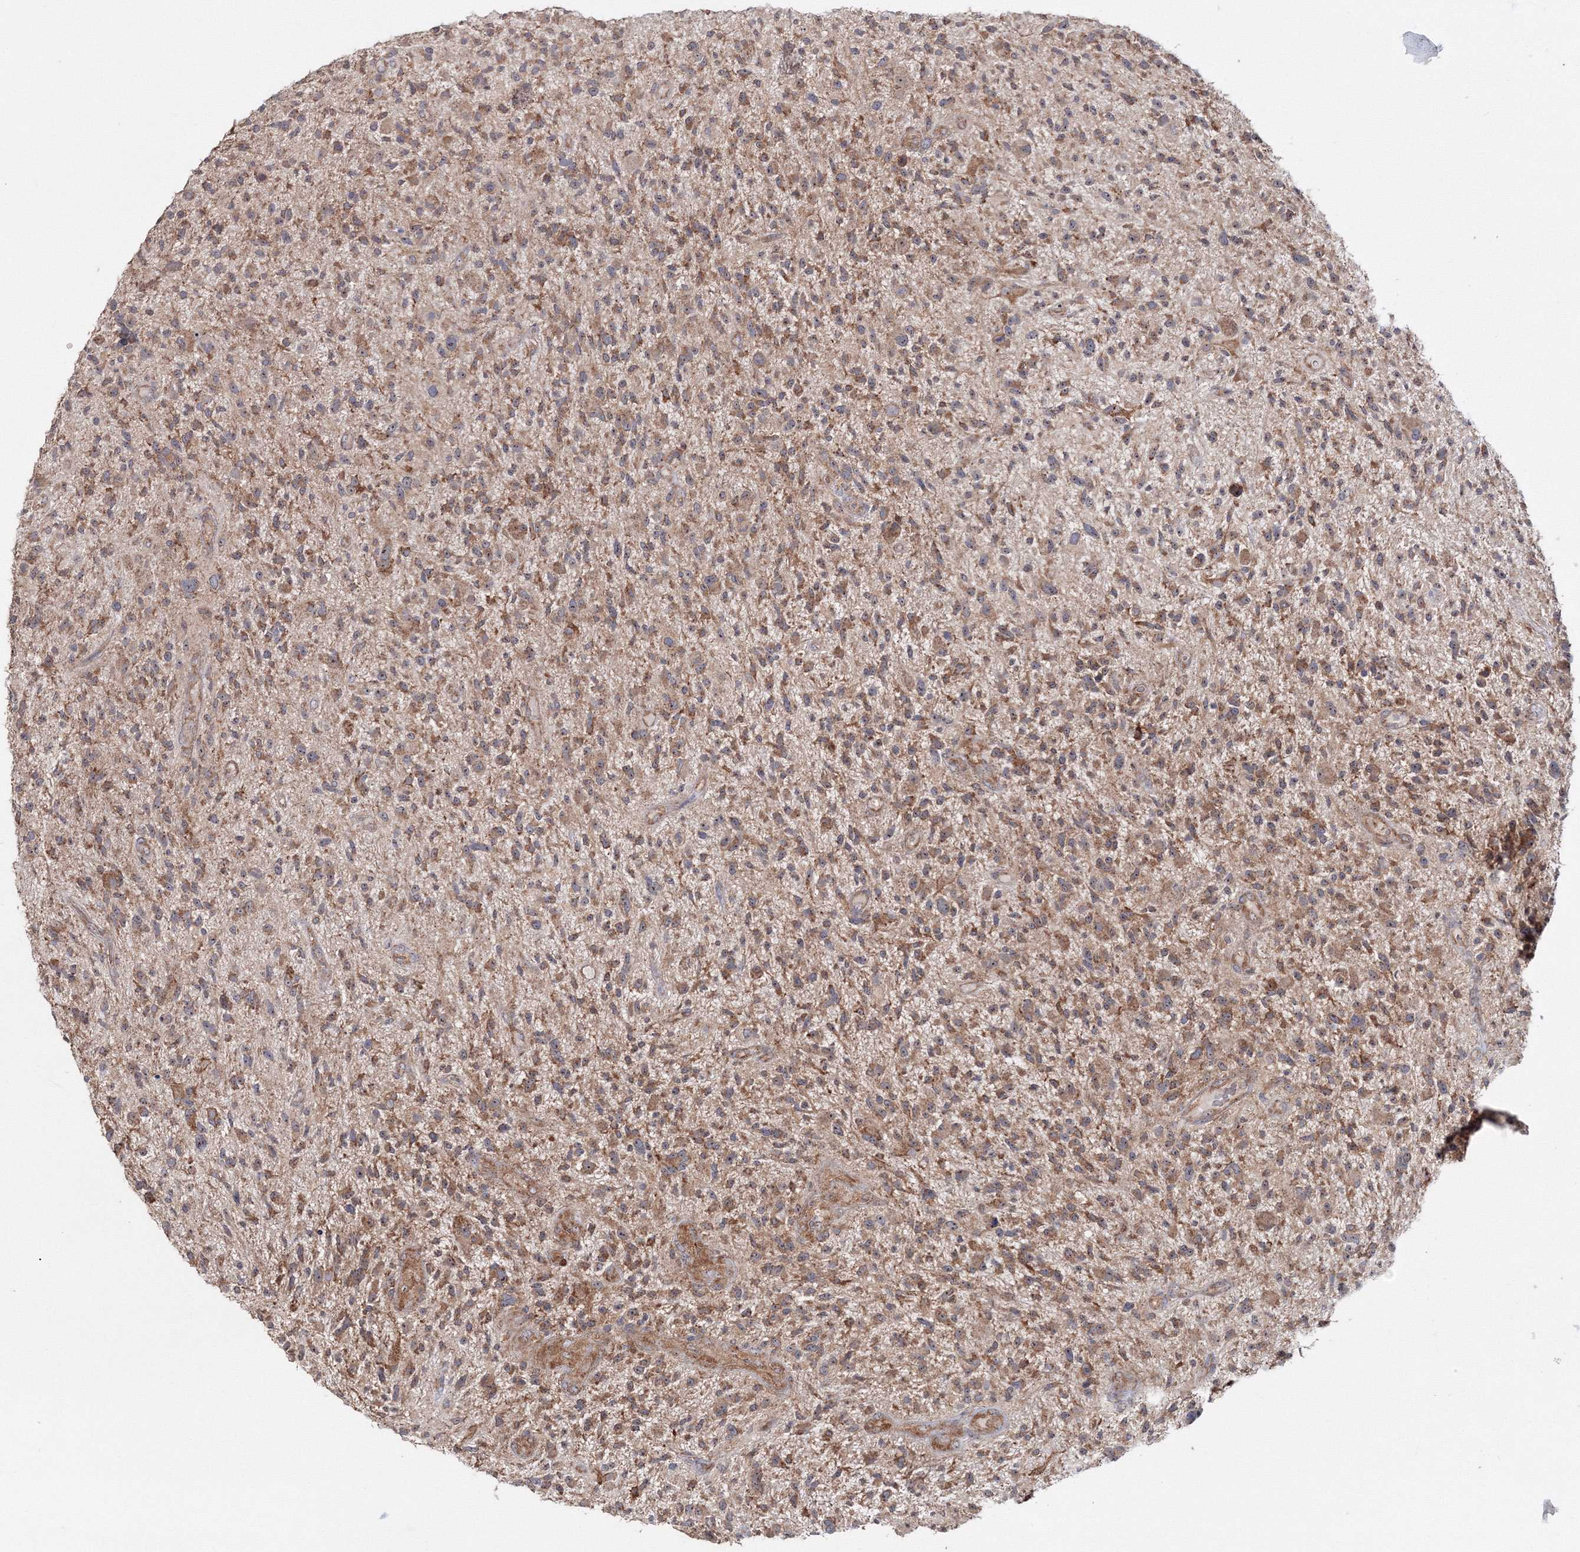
{"staining": {"intensity": "moderate", "quantity": ">75%", "location": "cytoplasmic/membranous"}, "tissue": "glioma", "cell_type": "Tumor cells", "image_type": "cancer", "snomed": [{"axis": "morphology", "description": "Glioma, malignant, High grade"}, {"axis": "topography", "description": "Brain"}], "caption": "Moderate cytoplasmic/membranous protein expression is seen in about >75% of tumor cells in glioma.", "gene": "PEX13", "patient": {"sex": "male", "age": 47}}